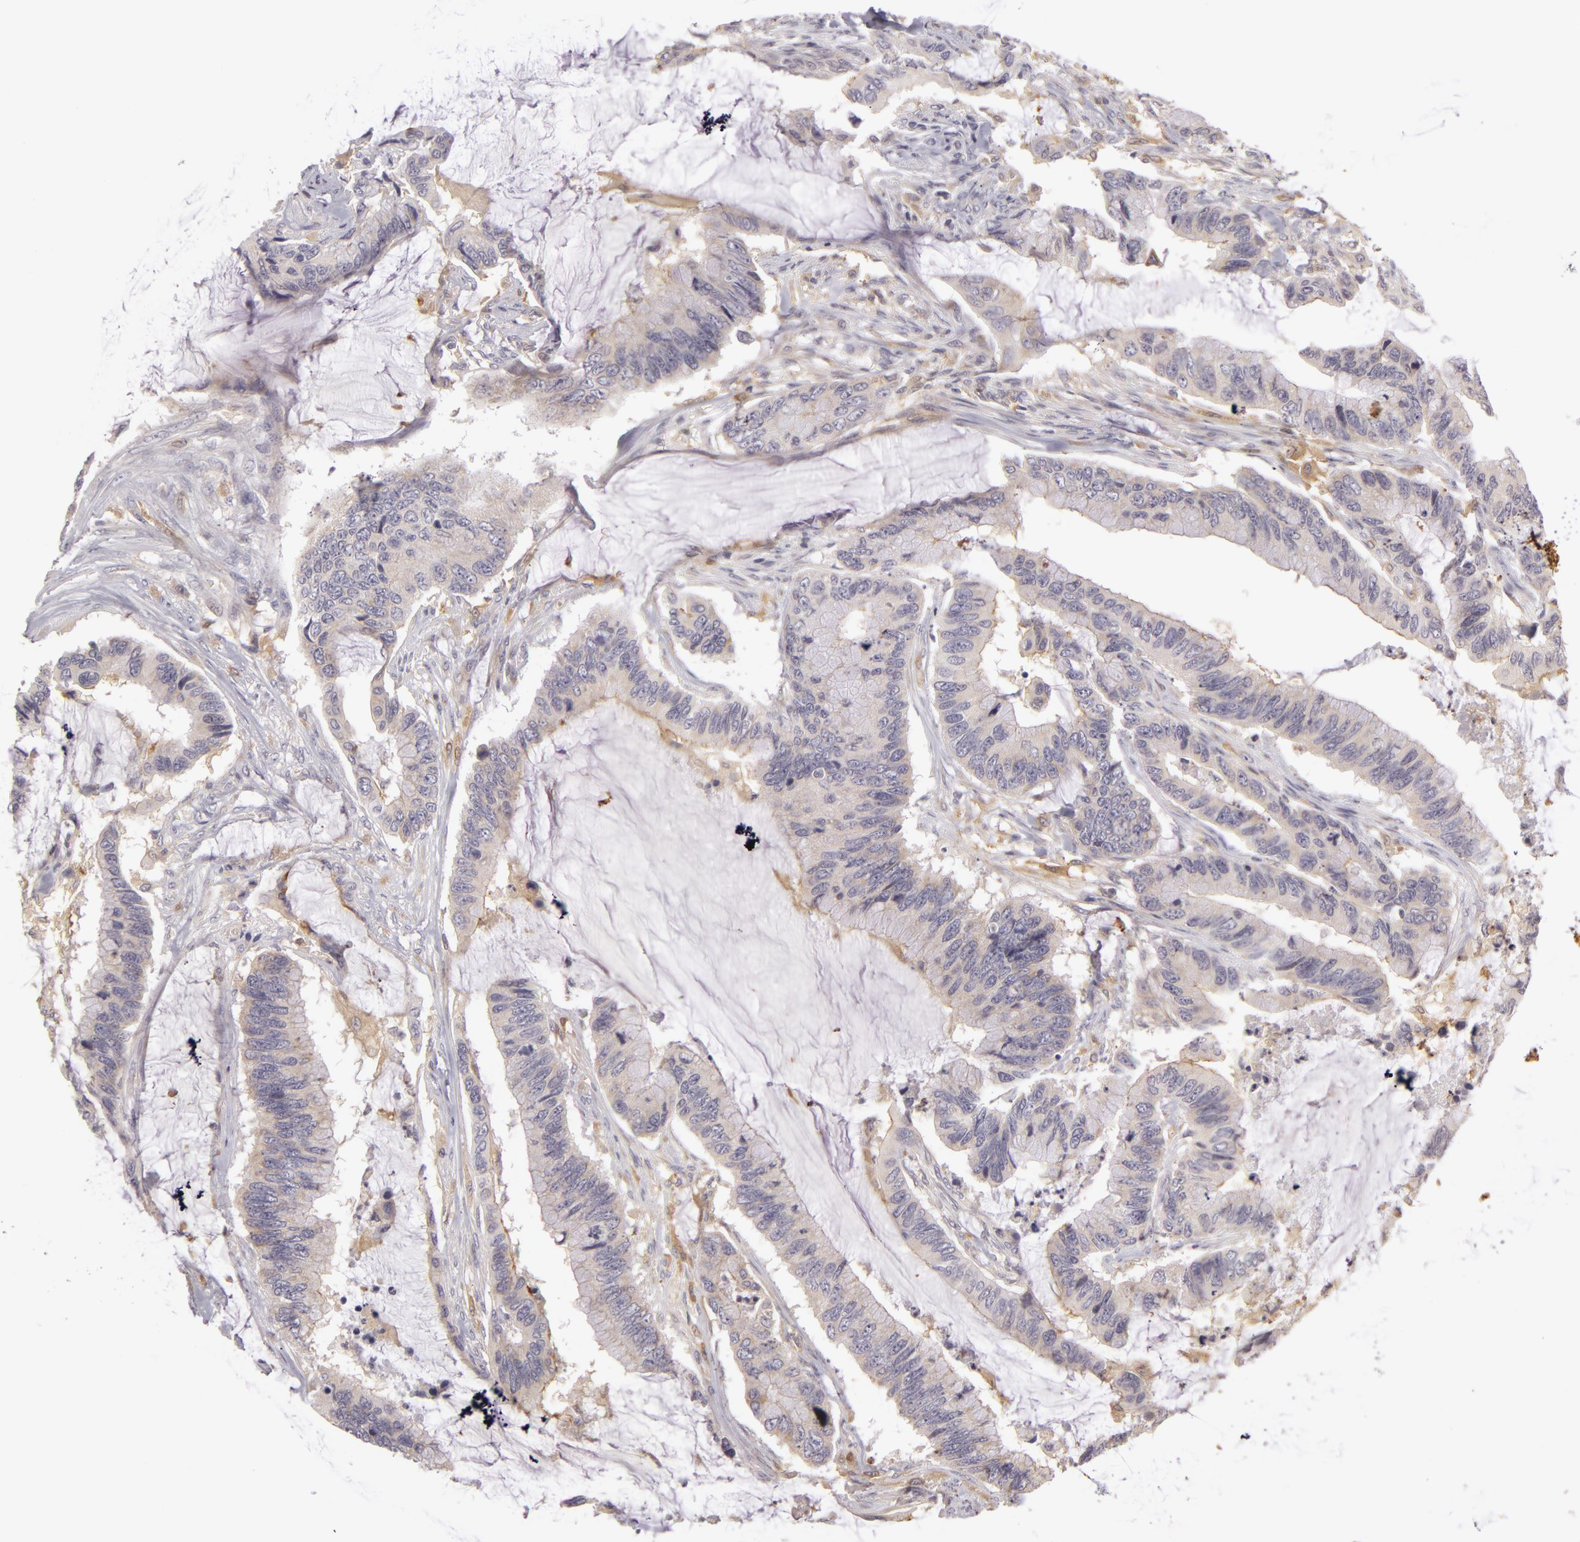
{"staining": {"intensity": "negative", "quantity": "none", "location": "none"}, "tissue": "colorectal cancer", "cell_type": "Tumor cells", "image_type": "cancer", "snomed": [{"axis": "morphology", "description": "Adenocarcinoma, NOS"}, {"axis": "topography", "description": "Rectum"}], "caption": "Colorectal cancer (adenocarcinoma) was stained to show a protein in brown. There is no significant positivity in tumor cells. (DAB (3,3'-diaminobenzidine) IHC visualized using brightfield microscopy, high magnification).", "gene": "ZNF229", "patient": {"sex": "female", "age": 59}}